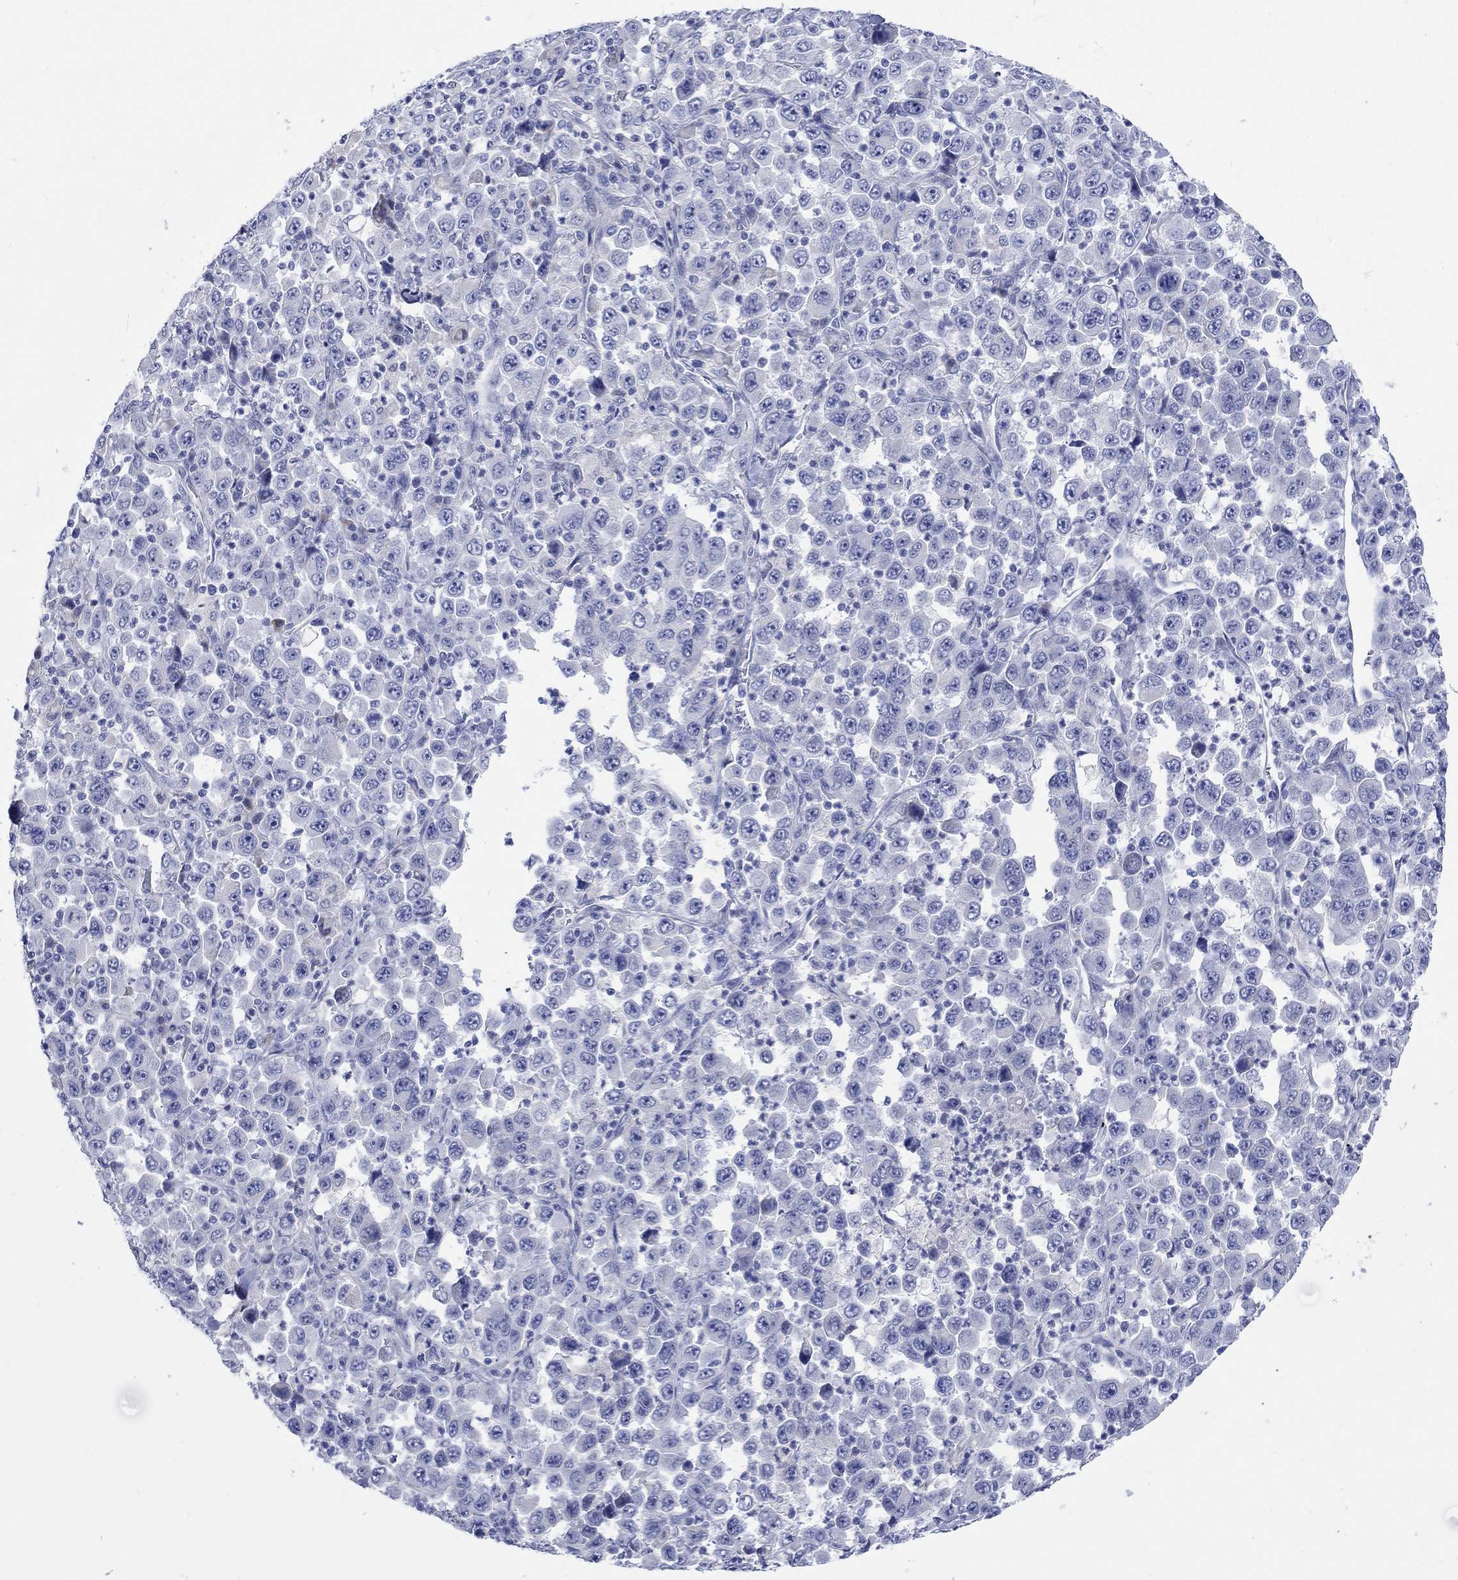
{"staining": {"intensity": "negative", "quantity": "none", "location": "none"}, "tissue": "stomach cancer", "cell_type": "Tumor cells", "image_type": "cancer", "snomed": [{"axis": "morphology", "description": "Normal tissue, NOS"}, {"axis": "morphology", "description": "Adenocarcinoma, NOS"}, {"axis": "topography", "description": "Stomach, upper"}, {"axis": "topography", "description": "Stomach"}], "caption": "Tumor cells show no significant protein expression in stomach adenocarcinoma.", "gene": "KRT222", "patient": {"sex": "male", "age": 59}}